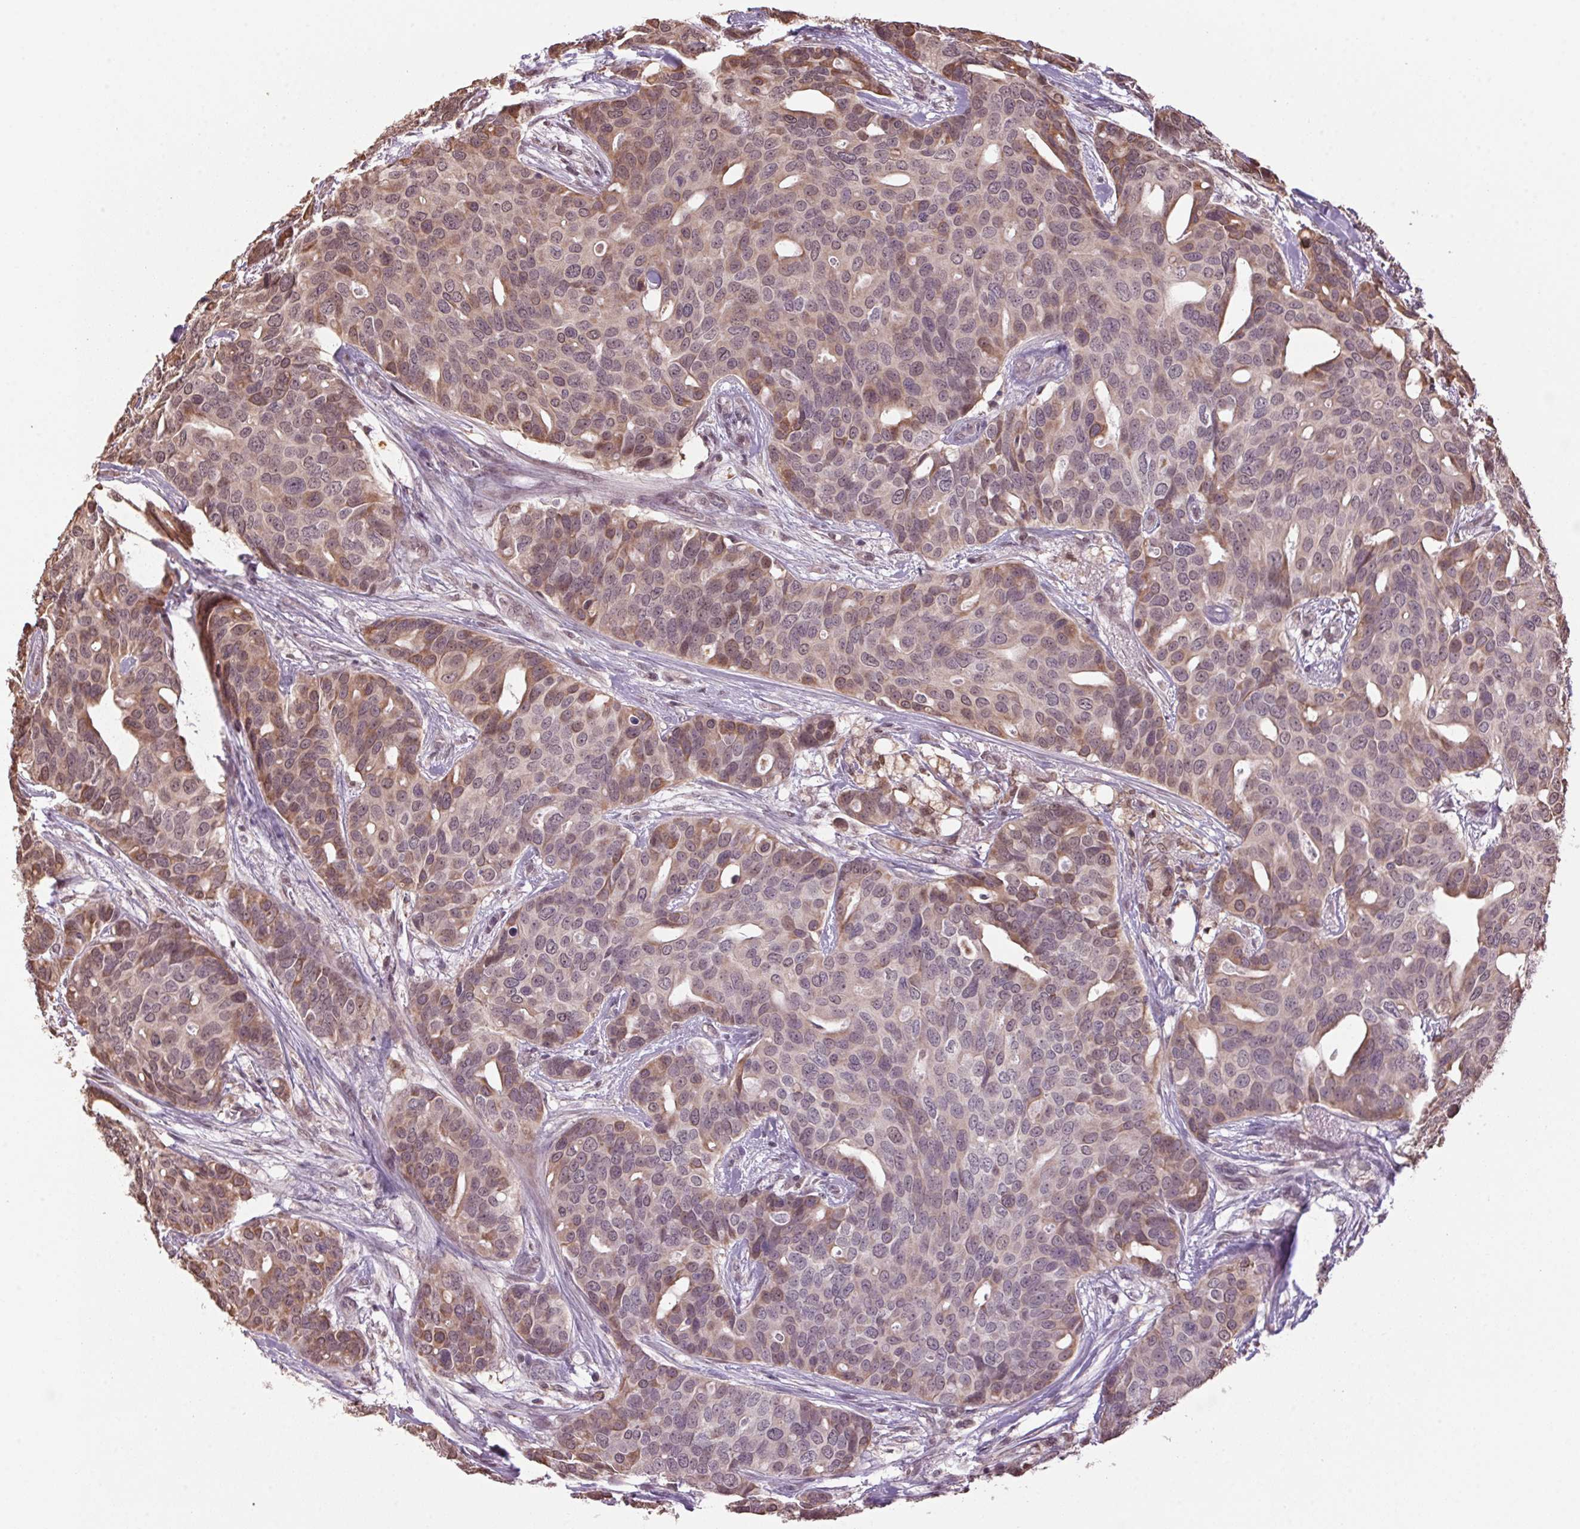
{"staining": {"intensity": "moderate", "quantity": "25%-75%", "location": "cytoplasmic/membranous,nuclear"}, "tissue": "breast cancer", "cell_type": "Tumor cells", "image_type": "cancer", "snomed": [{"axis": "morphology", "description": "Duct carcinoma"}, {"axis": "topography", "description": "Breast"}], "caption": "Breast cancer was stained to show a protein in brown. There is medium levels of moderate cytoplasmic/membranous and nuclear expression in approximately 25%-75% of tumor cells.", "gene": "VWA3B", "patient": {"sex": "female", "age": 54}}